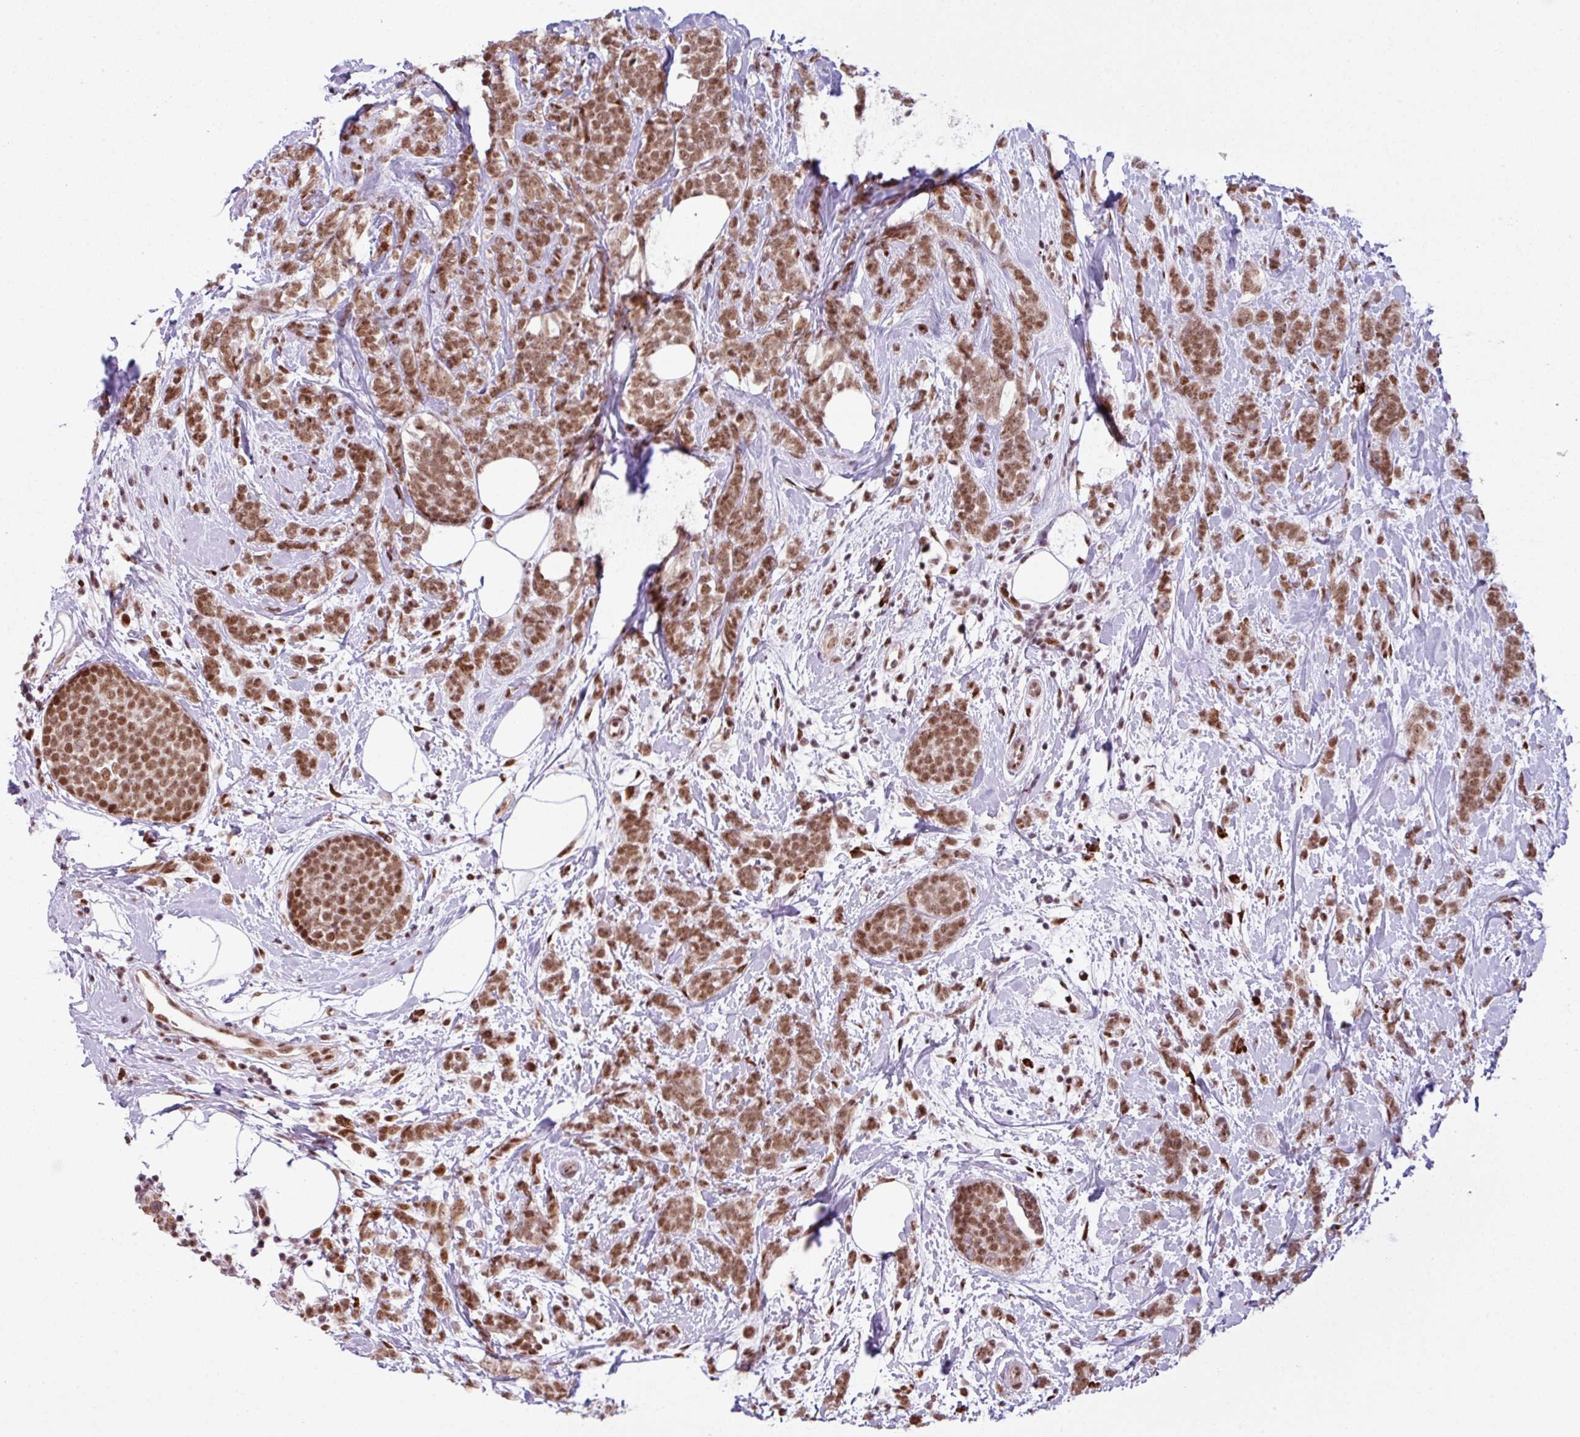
{"staining": {"intensity": "moderate", "quantity": ">75%", "location": "nuclear"}, "tissue": "breast cancer", "cell_type": "Tumor cells", "image_type": "cancer", "snomed": [{"axis": "morphology", "description": "Lobular carcinoma"}, {"axis": "topography", "description": "Breast"}], "caption": "High-magnification brightfield microscopy of lobular carcinoma (breast) stained with DAB (3,3'-diaminobenzidine) (brown) and counterstained with hematoxylin (blue). tumor cells exhibit moderate nuclear expression is identified in approximately>75% of cells. (DAB (3,3'-diaminobenzidine) = brown stain, brightfield microscopy at high magnification).", "gene": "PRDM5", "patient": {"sex": "female", "age": 58}}